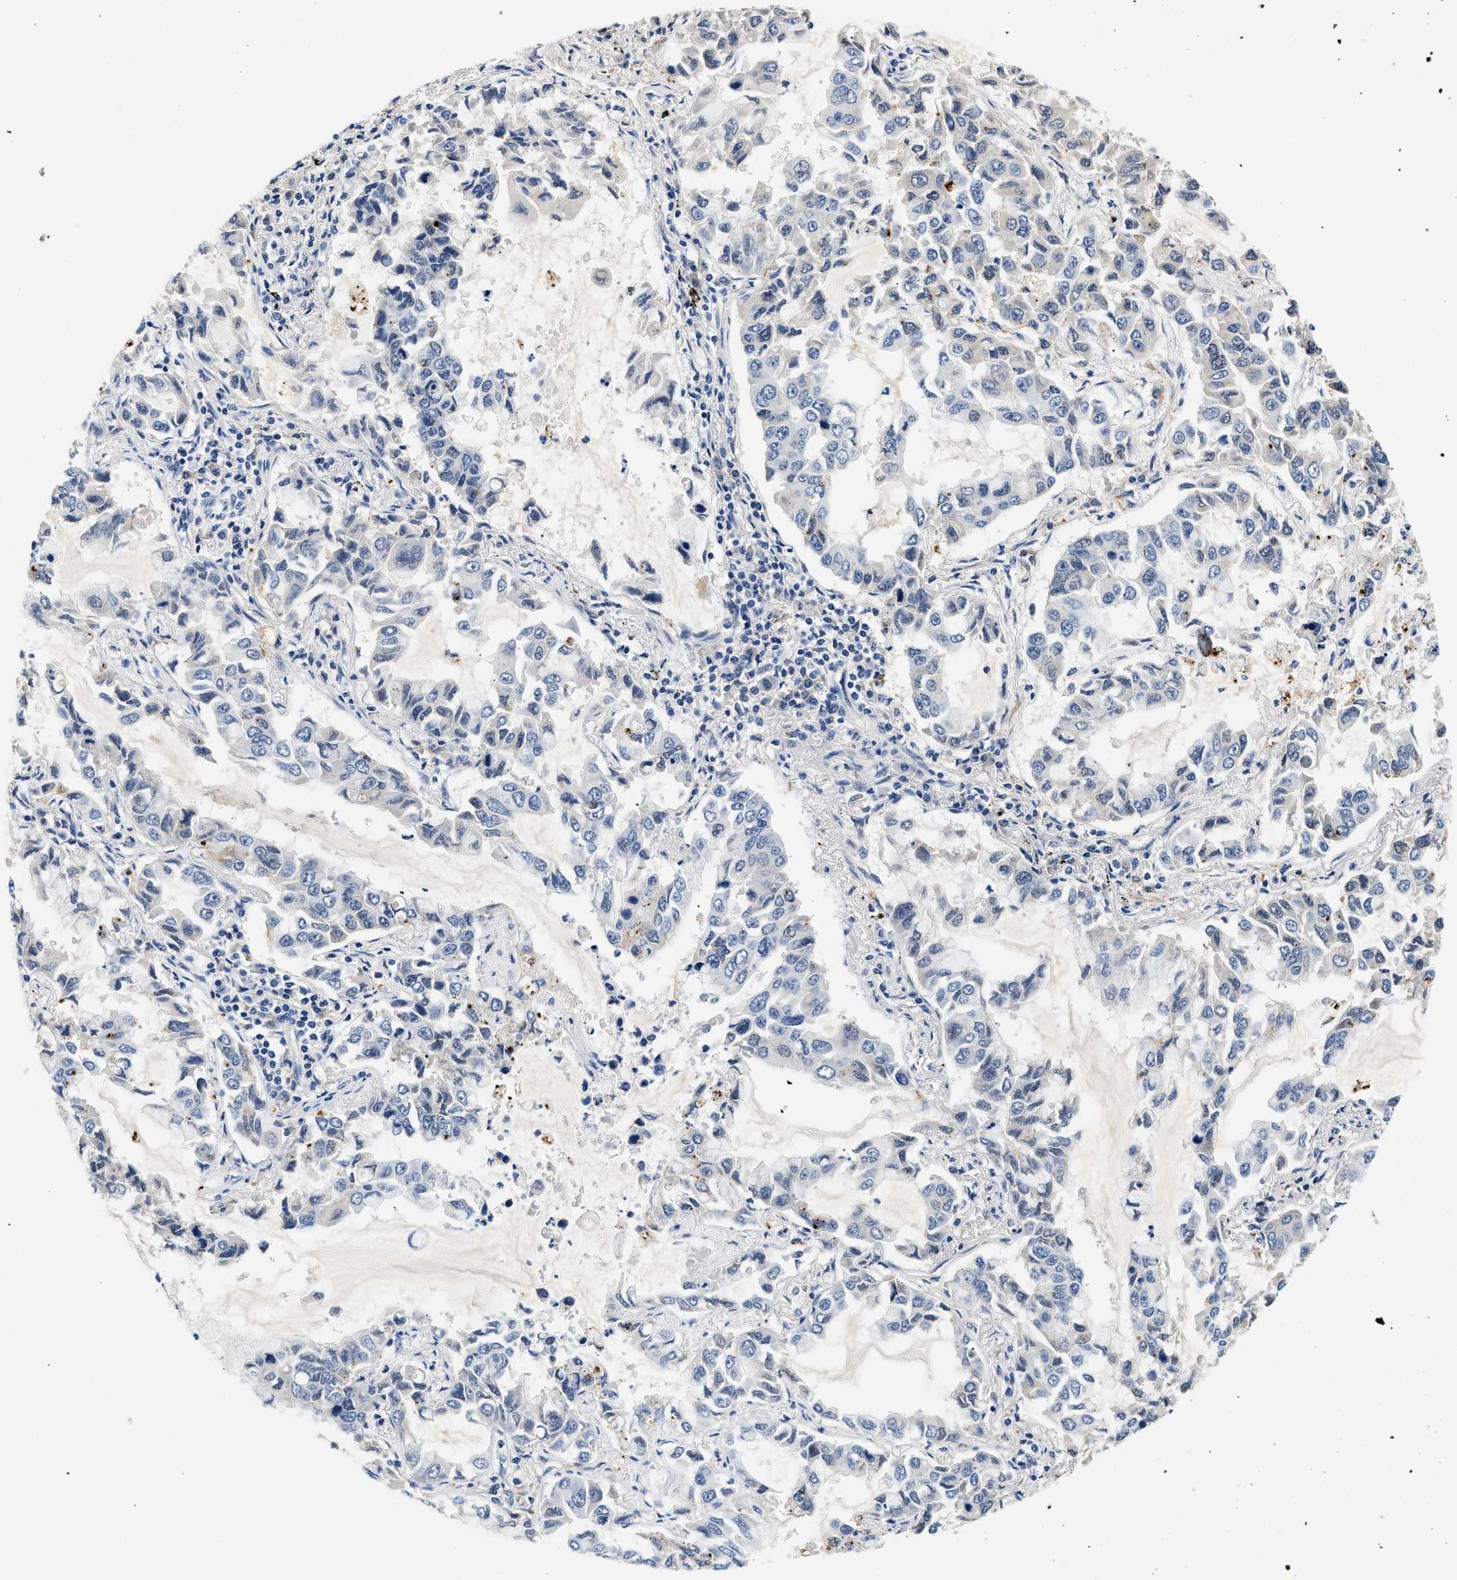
{"staining": {"intensity": "negative", "quantity": "none", "location": "none"}, "tissue": "lung cancer", "cell_type": "Tumor cells", "image_type": "cancer", "snomed": [{"axis": "morphology", "description": "Adenocarcinoma, NOS"}, {"axis": "topography", "description": "Lung"}], "caption": "Lung adenocarcinoma was stained to show a protein in brown. There is no significant expression in tumor cells. The staining was performed using DAB to visualize the protein expression in brown, while the nuclei were stained in blue with hematoxylin (Magnification: 20x).", "gene": "MED22", "patient": {"sex": "male", "age": 64}}